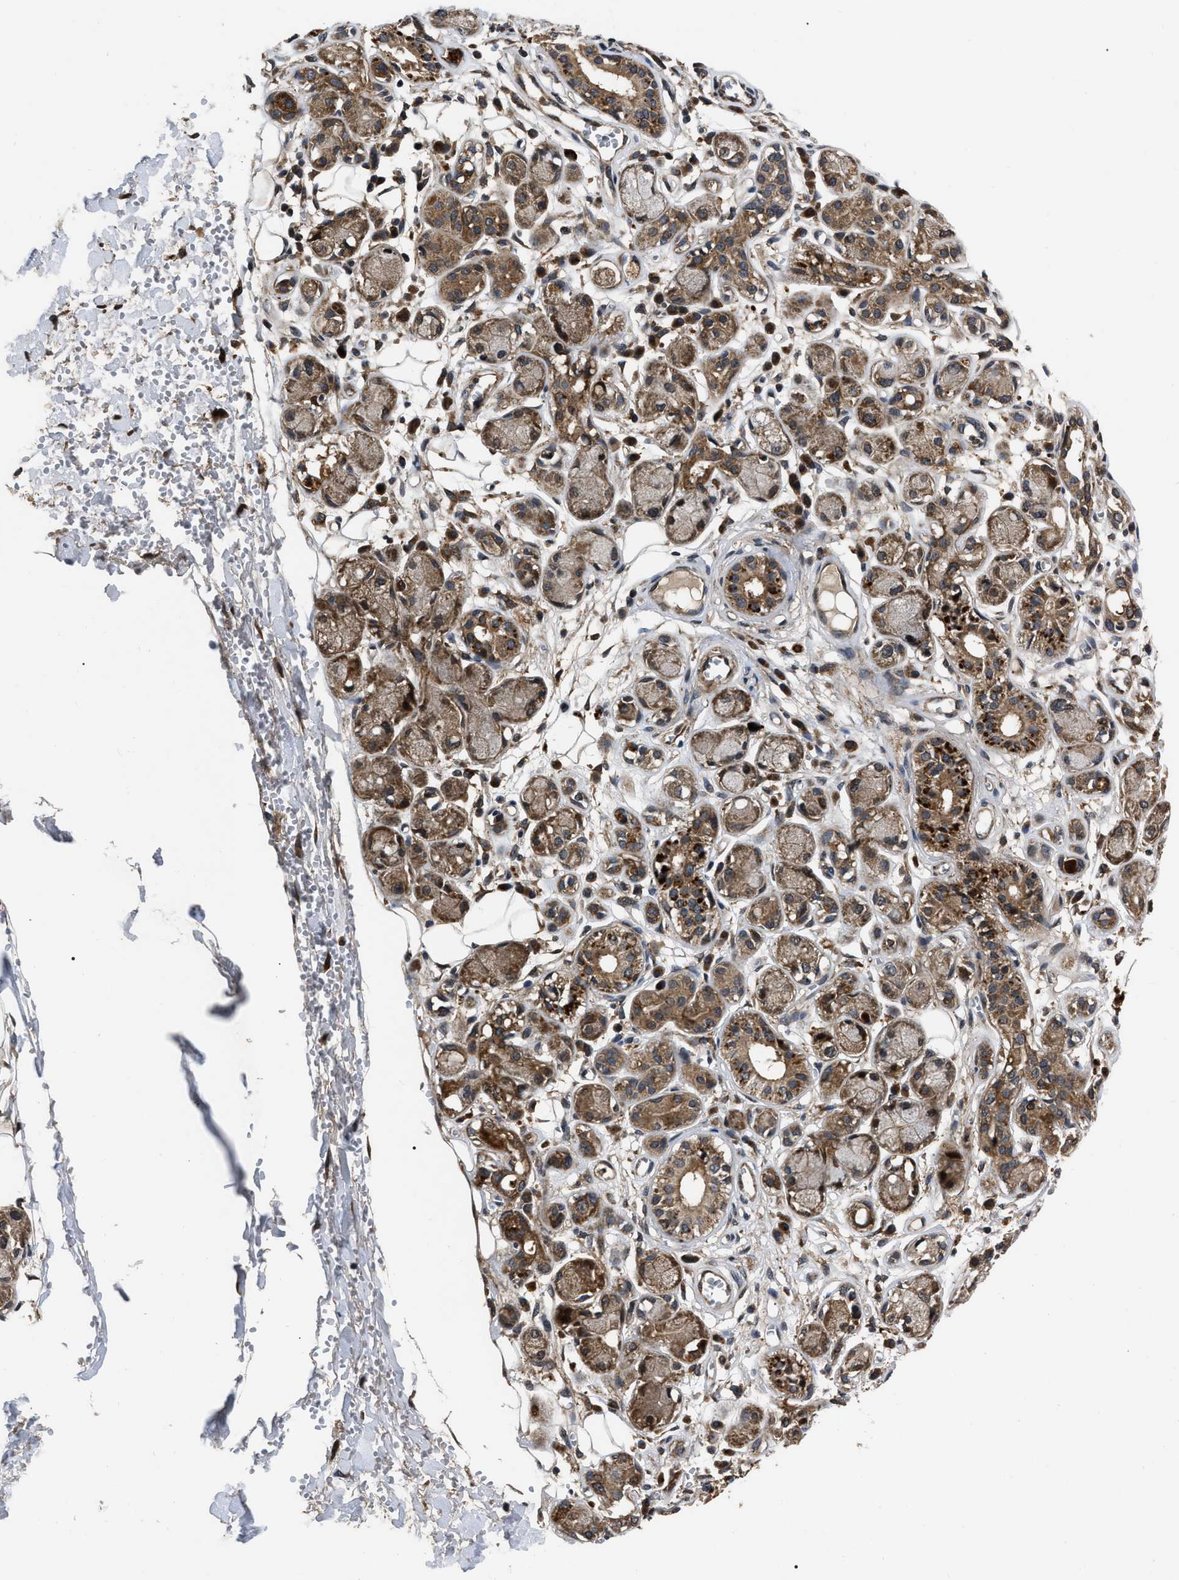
{"staining": {"intensity": "moderate", "quantity": ">75%", "location": "cytoplasmic/membranous"}, "tissue": "adipose tissue", "cell_type": "Adipocytes", "image_type": "normal", "snomed": [{"axis": "morphology", "description": "Normal tissue, NOS"}, {"axis": "morphology", "description": "Inflammation, NOS"}, {"axis": "topography", "description": "Salivary gland"}, {"axis": "topography", "description": "Peripheral nerve tissue"}], "caption": "There is medium levels of moderate cytoplasmic/membranous expression in adipocytes of unremarkable adipose tissue, as demonstrated by immunohistochemical staining (brown color).", "gene": "PPWD1", "patient": {"sex": "female", "age": 75}}